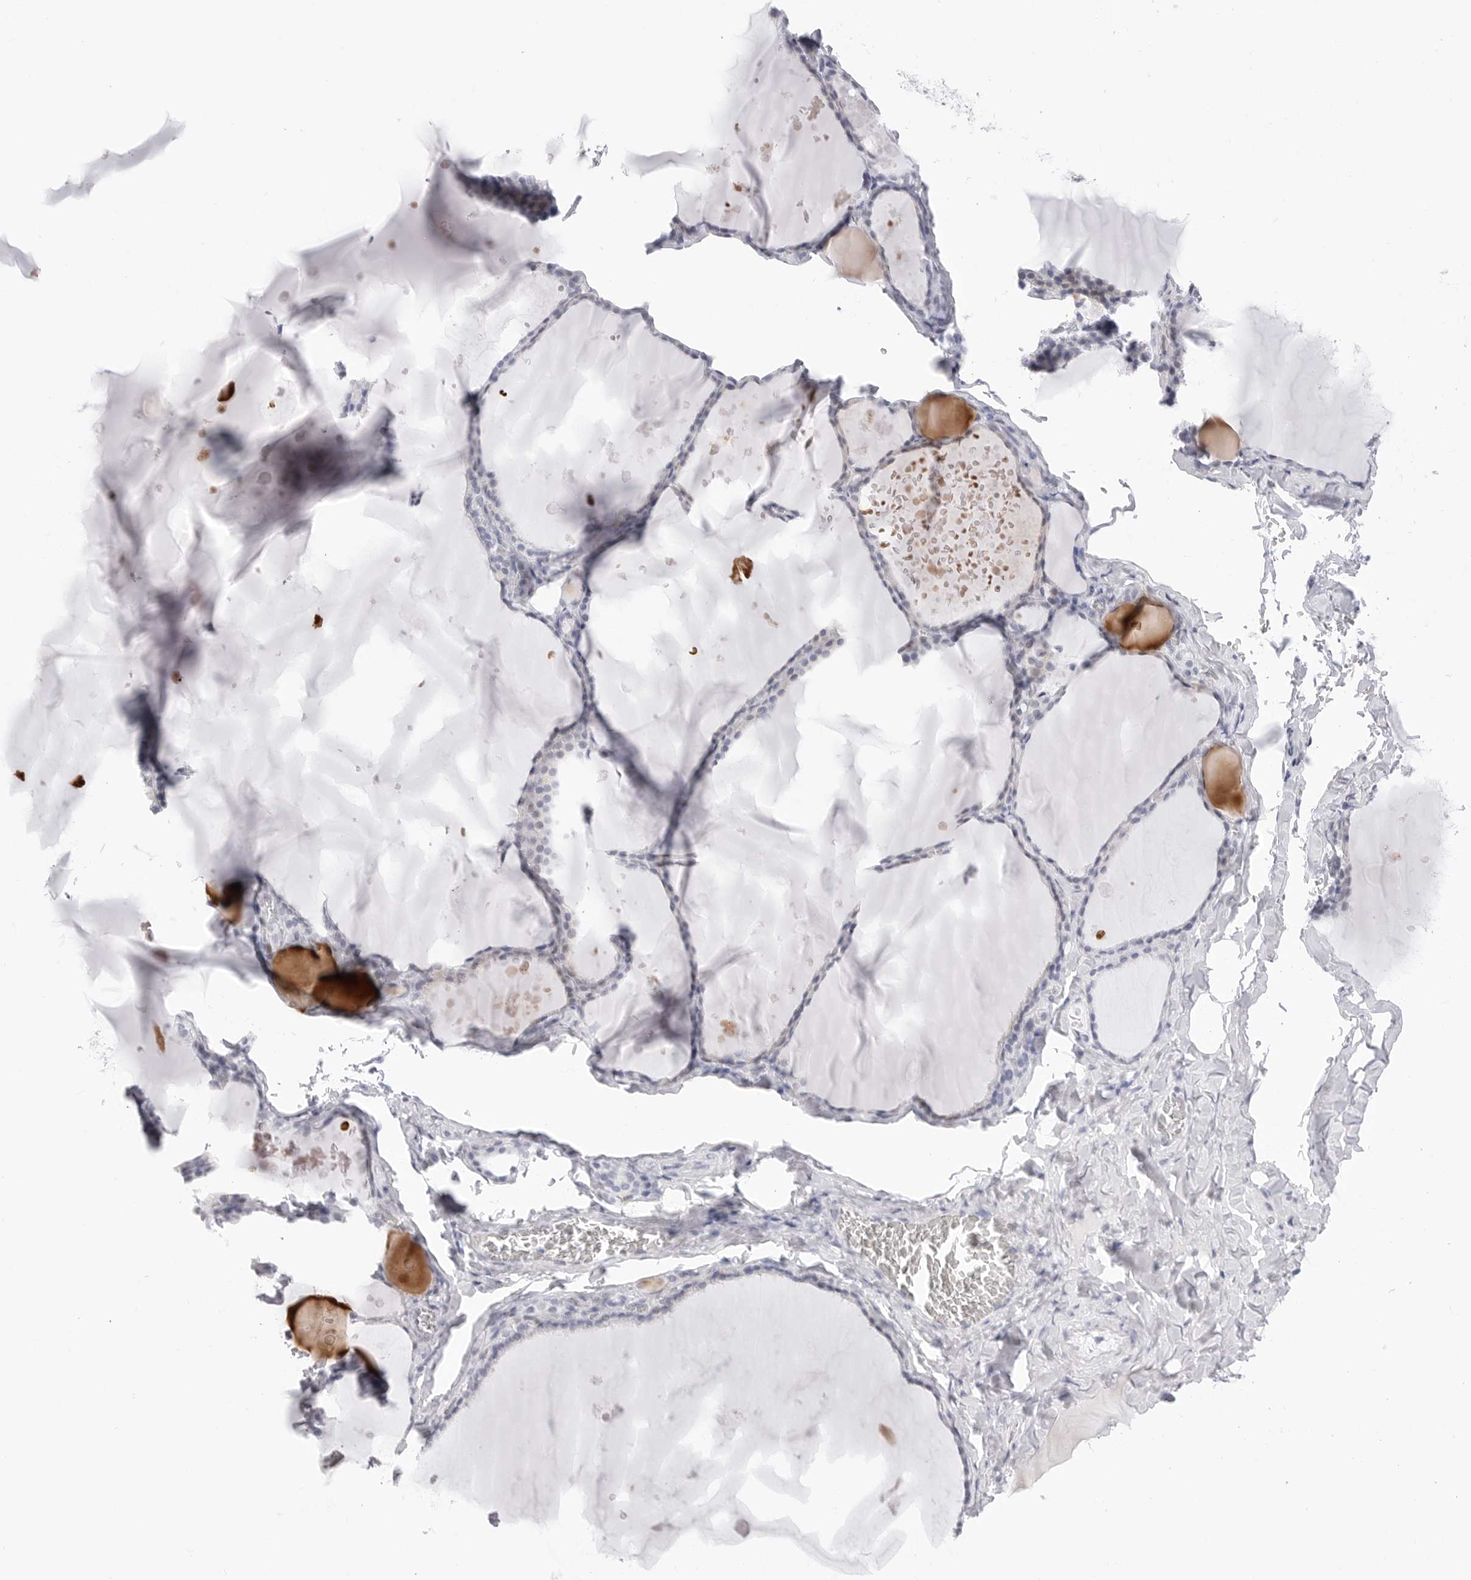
{"staining": {"intensity": "negative", "quantity": "none", "location": "none"}, "tissue": "thyroid gland", "cell_type": "Glandular cells", "image_type": "normal", "snomed": [{"axis": "morphology", "description": "Normal tissue, NOS"}, {"axis": "topography", "description": "Thyroid gland"}], "caption": "IHC of benign thyroid gland displays no expression in glandular cells.", "gene": "TSSK1B", "patient": {"sex": "male", "age": 56}}